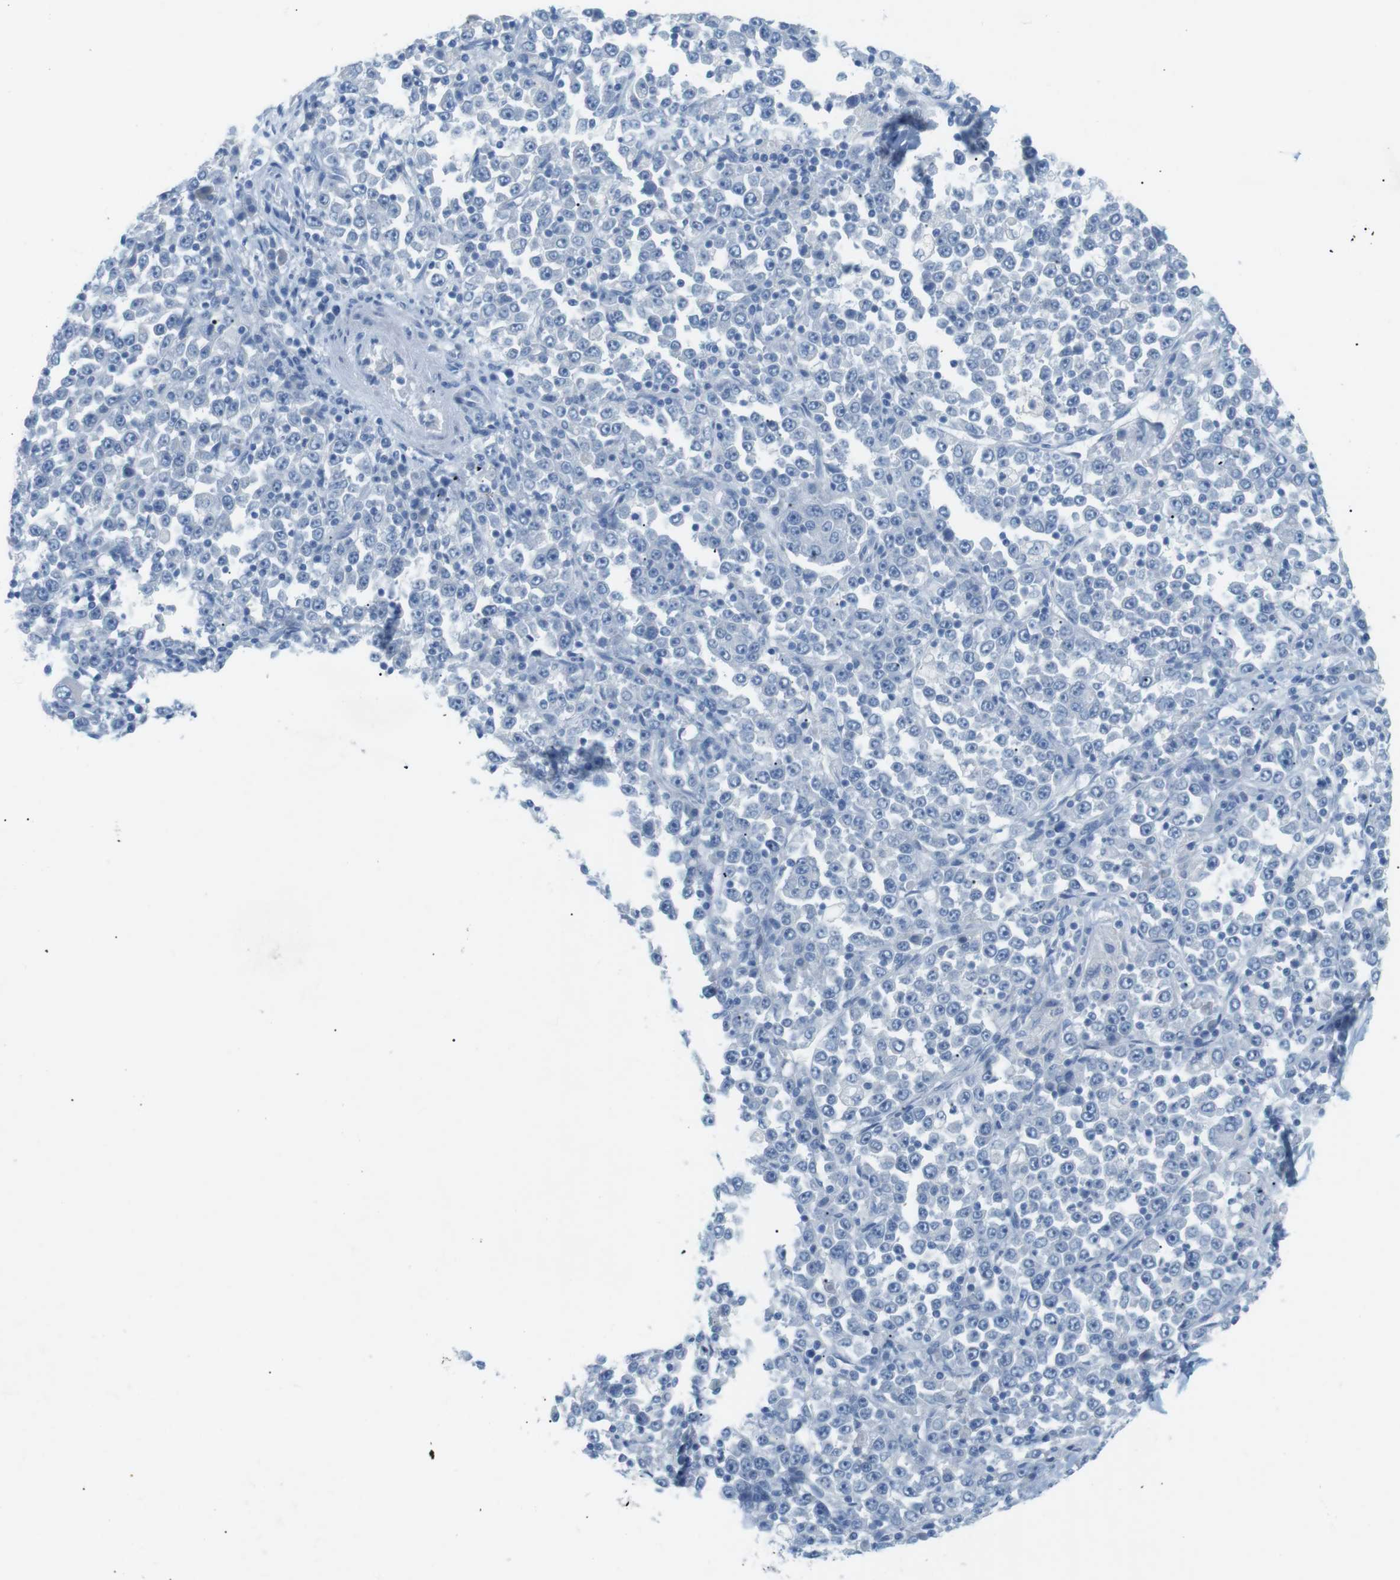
{"staining": {"intensity": "negative", "quantity": "none", "location": "none"}, "tissue": "stomach cancer", "cell_type": "Tumor cells", "image_type": "cancer", "snomed": [{"axis": "morphology", "description": "Normal tissue, NOS"}, {"axis": "morphology", "description": "Adenocarcinoma, NOS"}, {"axis": "topography", "description": "Stomach, upper"}, {"axis": "topography", "description": "Stomach"}], "caption": "Immunohistochemistry (IHC) histopathology image of human stomach adenocarcinoma stained for a protein (brown), which reveals no positivity in tumor cells.", "gene": "SALL4", "patient": {"sex": "male", "age": 59}}